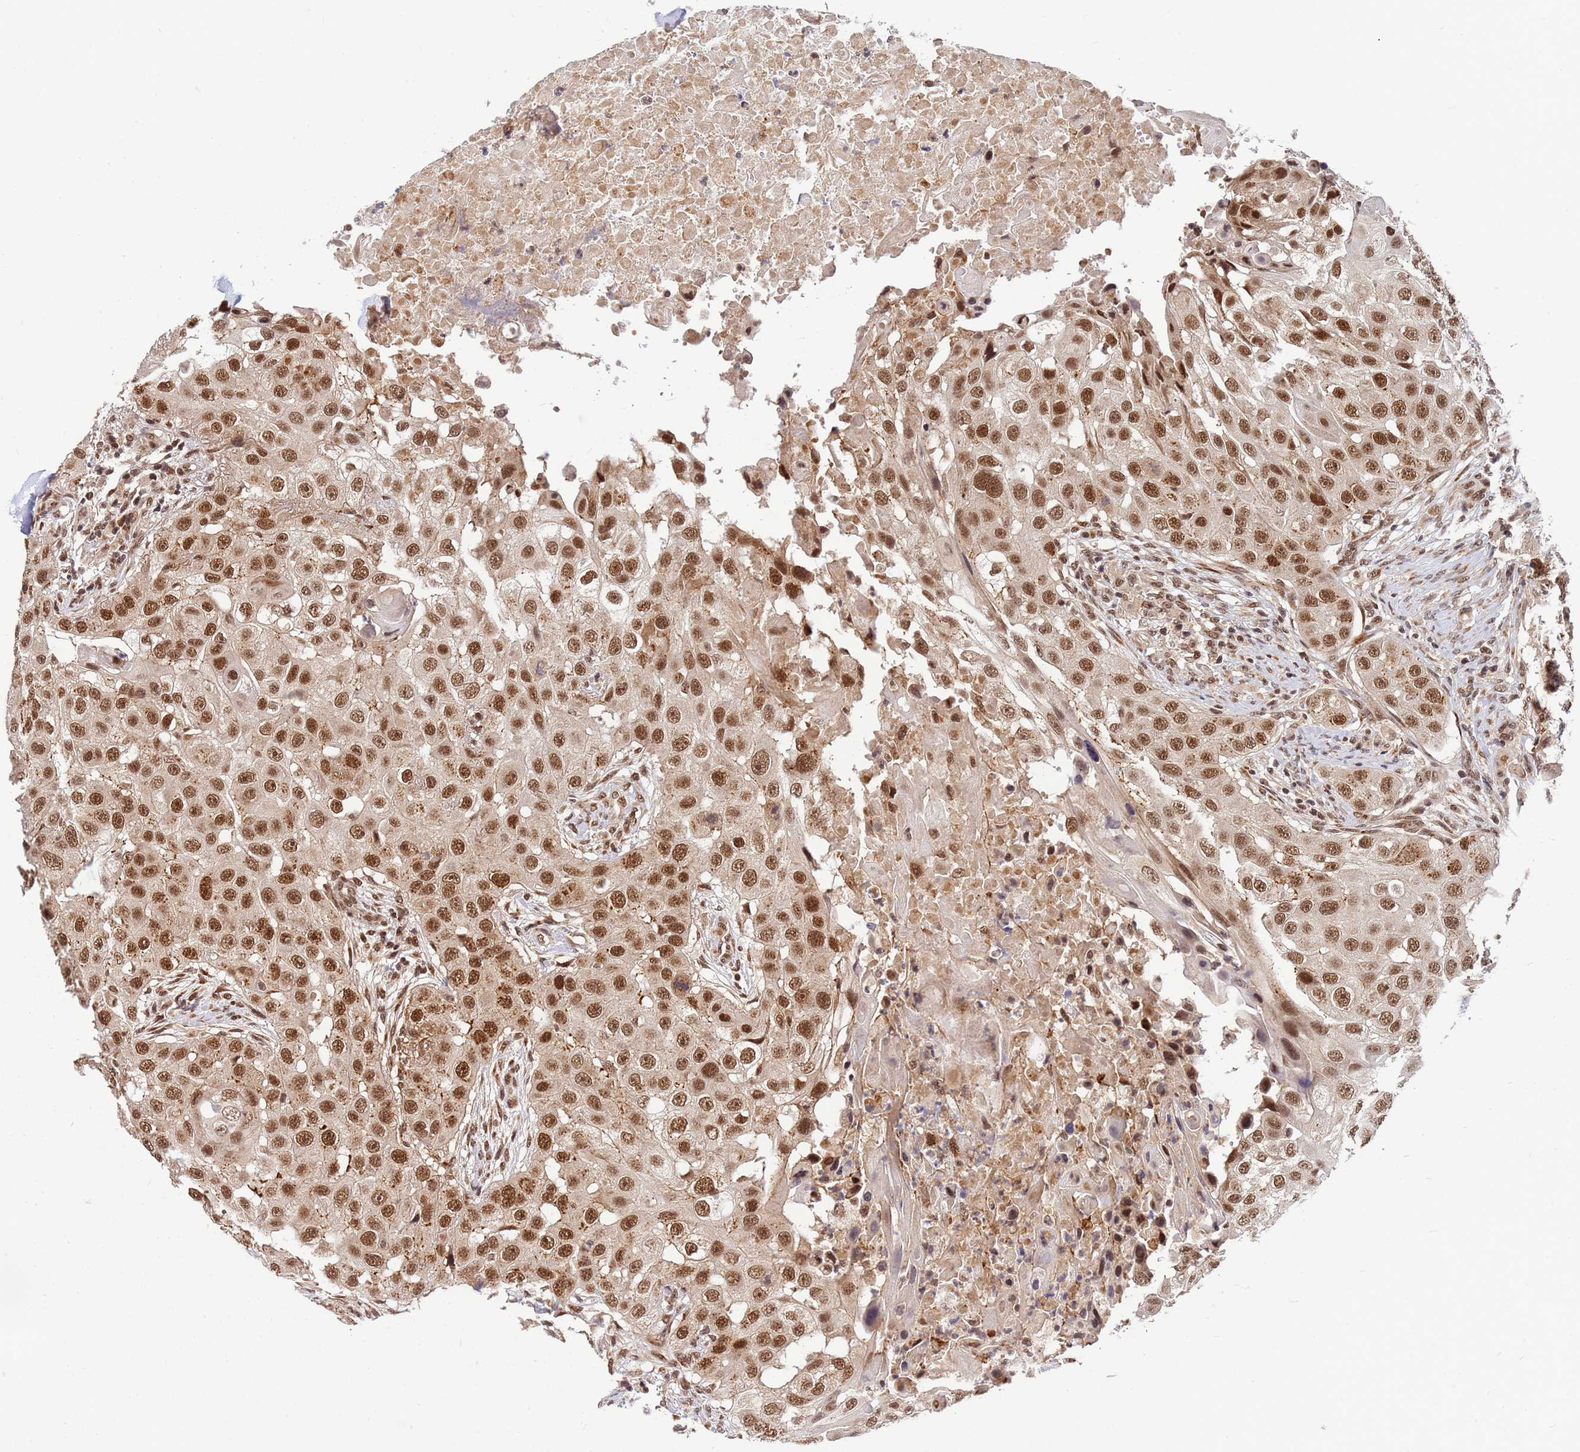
{"staining": {"intensity": "moderate", "quantity": ">75%", "location": "nuclear"}, "tissue": "head and neck cancer", "cell_type": "Tumor cells", "image_type": "cancer", "snomed": [{"axis": "morphology", "description": "Normal tissue, NOS"}, {"axis": "morphology", "description": "Squamous cell carcinoma, NOS"}, {"axis": "topography", "description": "Skeletal muscle"}, {"axis": "topography", "description": "Head-Neck"}], "caption": "Moderate nuclear protein staining is appreciated in approximately >75% of tumor cells in squamous cell carcinoma (head and neck).", "gene": "NCBP2", "patient": {"sex": "male", "age": 51}}